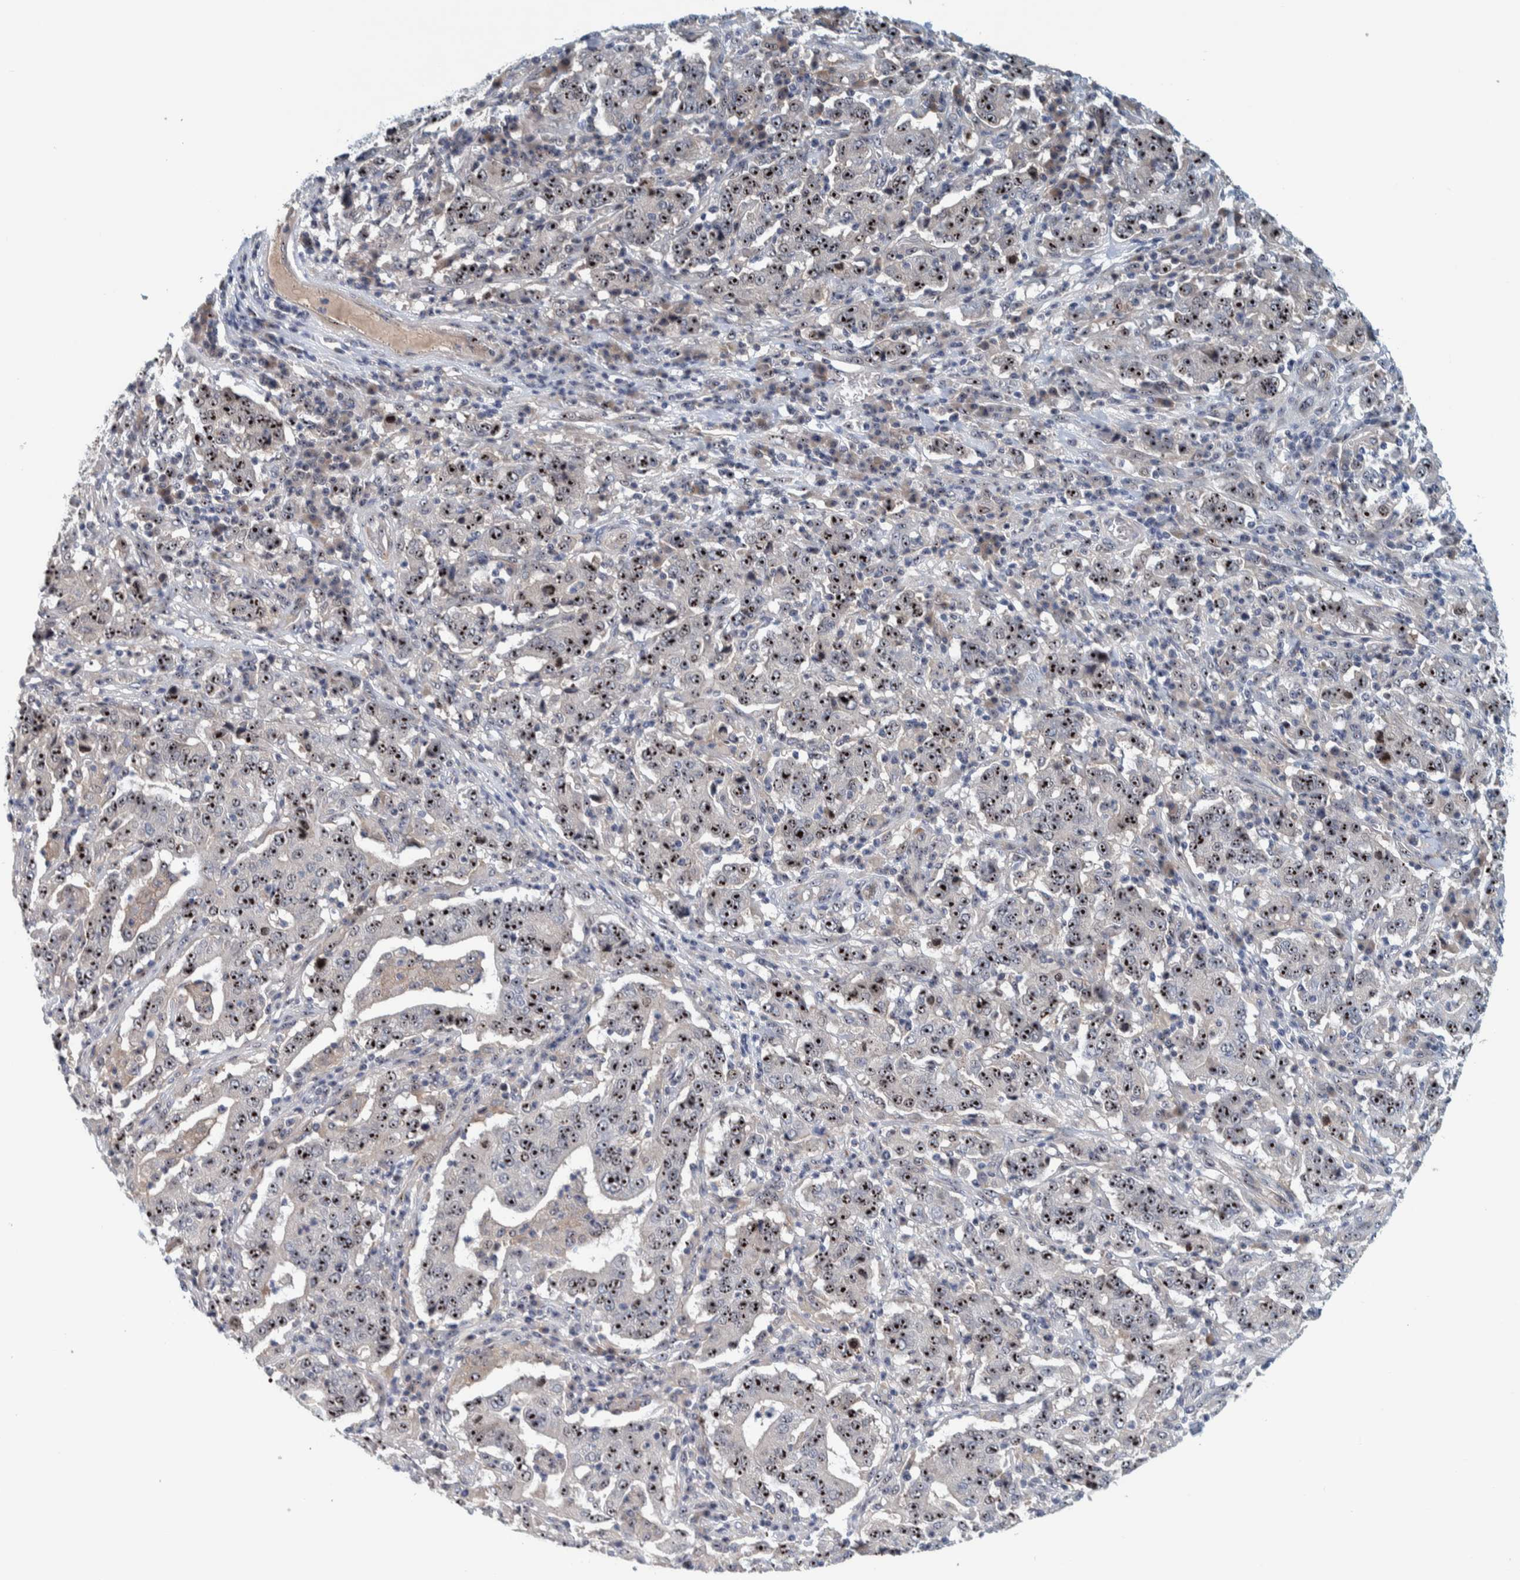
{"staining": {"intensity": "strong", "quantity": ">75%", "location": "nuclear"}, "tissue": "stomach cancer", "cell_type": "Tumor cells", "image_type": "cancer", "snomed": [{"axis": "morphology", "description": "Normal tissue, NOS"}, {"axis": "morphology", "description": "Adenocarcinoma, NOS"}, {"axis": "topography", "description": "Stomach, upper"}, {"axis": "topography", "description": "Stomach"}], "caption": "Immunohistochemical staining of human stomach cancer exhibits high levels of strong nuclear staining in approximately >75% of tumor cells.", "gene": "NOL11", "patient": {"sex": "male", "age": 59}}